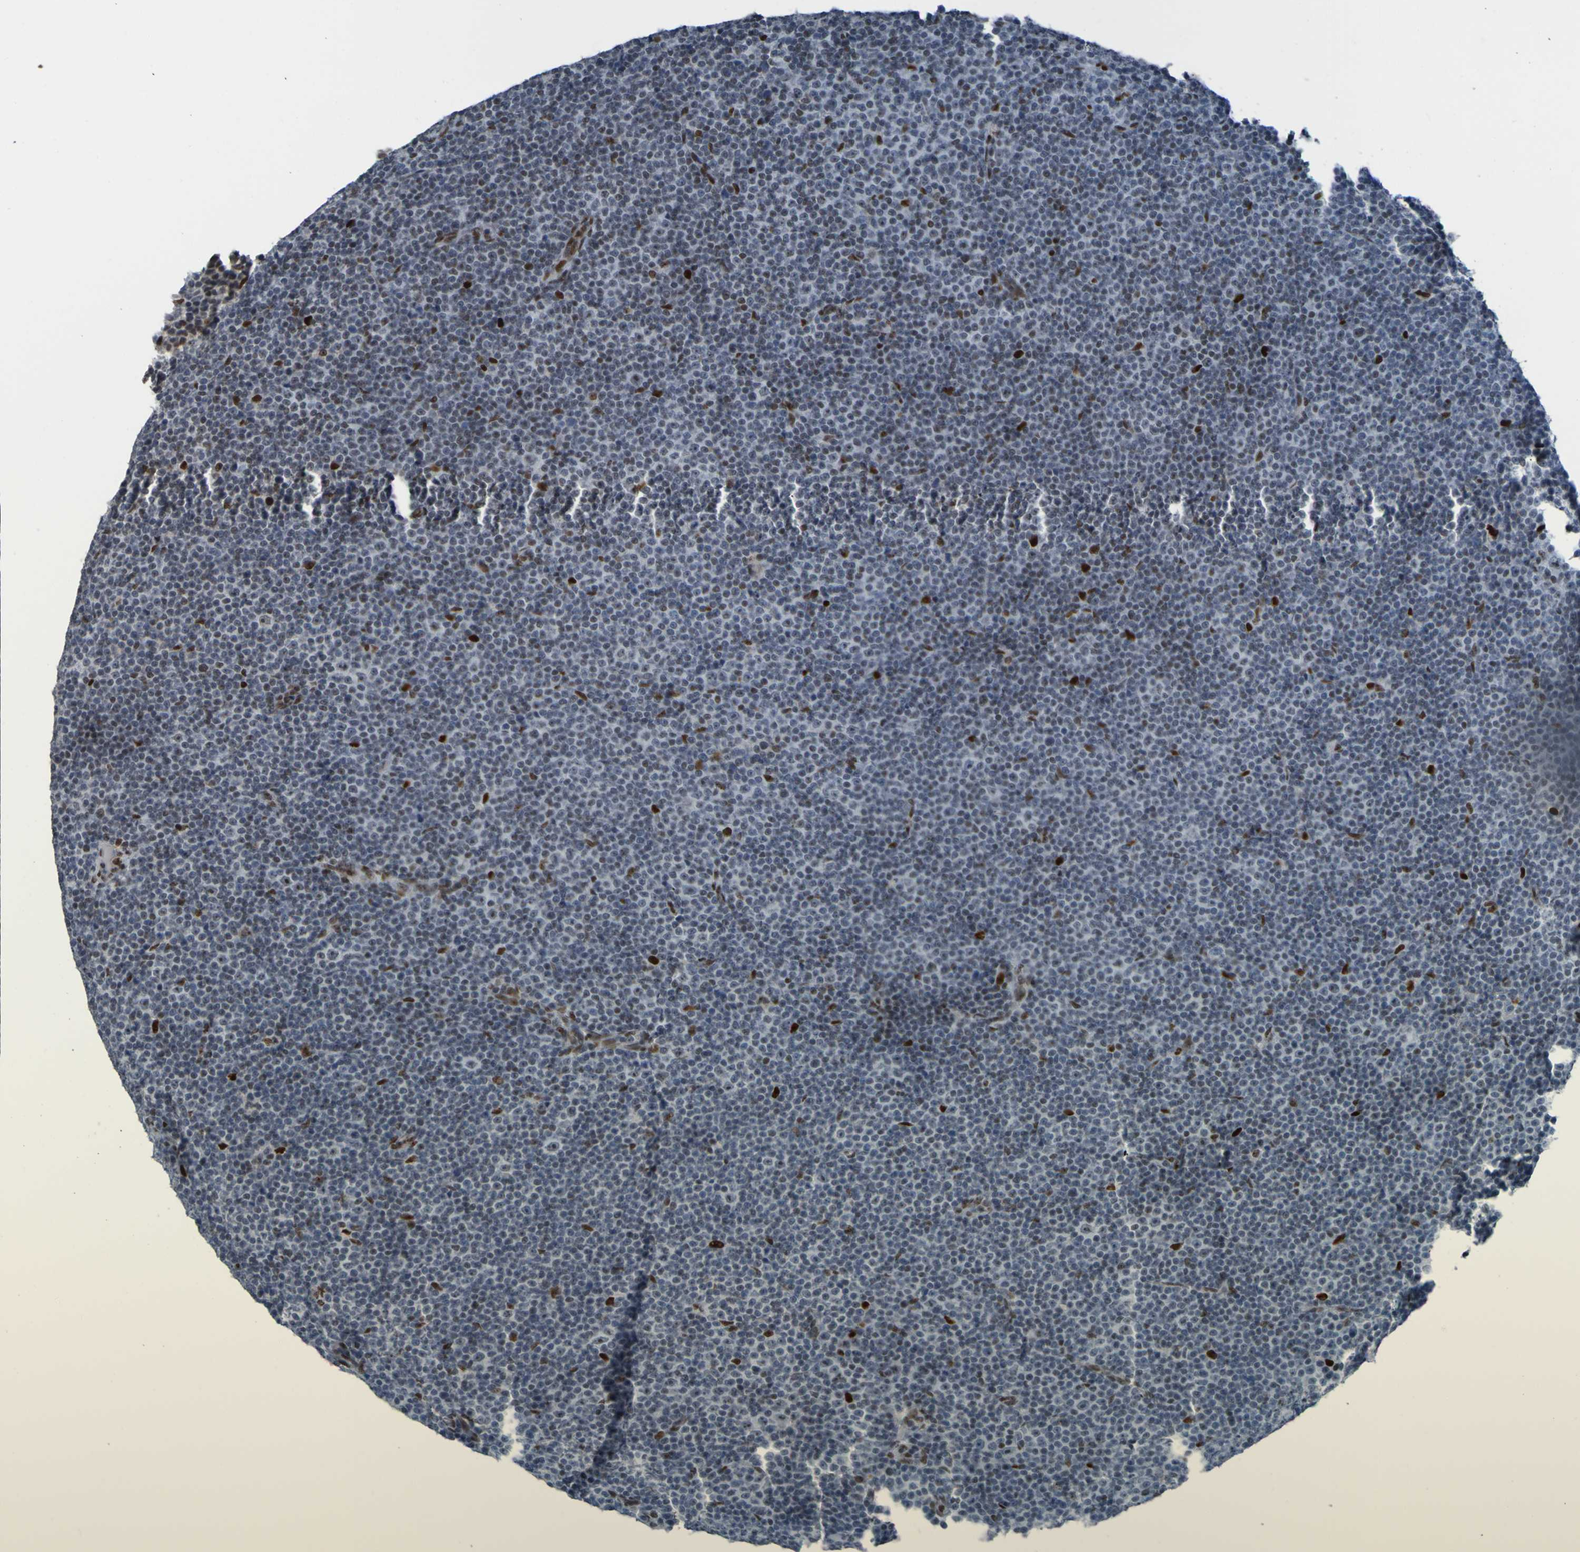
{"staining": {"intensity": "strong", "quantity": "<25%", "location": "nuclear"}, "tissue": "lymphoma", "cell_type": "Tumor cells", "image_type": "cancer", "snomed": [{"axis": "morphology", "description": "Malignant lymphoma, non-Hodgkin's type, Low grade"}, {"axis": "topography", "description": "Lymph node"}], "caption": "This is a photomicrograph of immunohistochemistry staining of lymphoma, which shows strong staining in the nuclear of tumor cells.", "gene": "PHF2", "patient": {"sex": "female", "age": 67}}